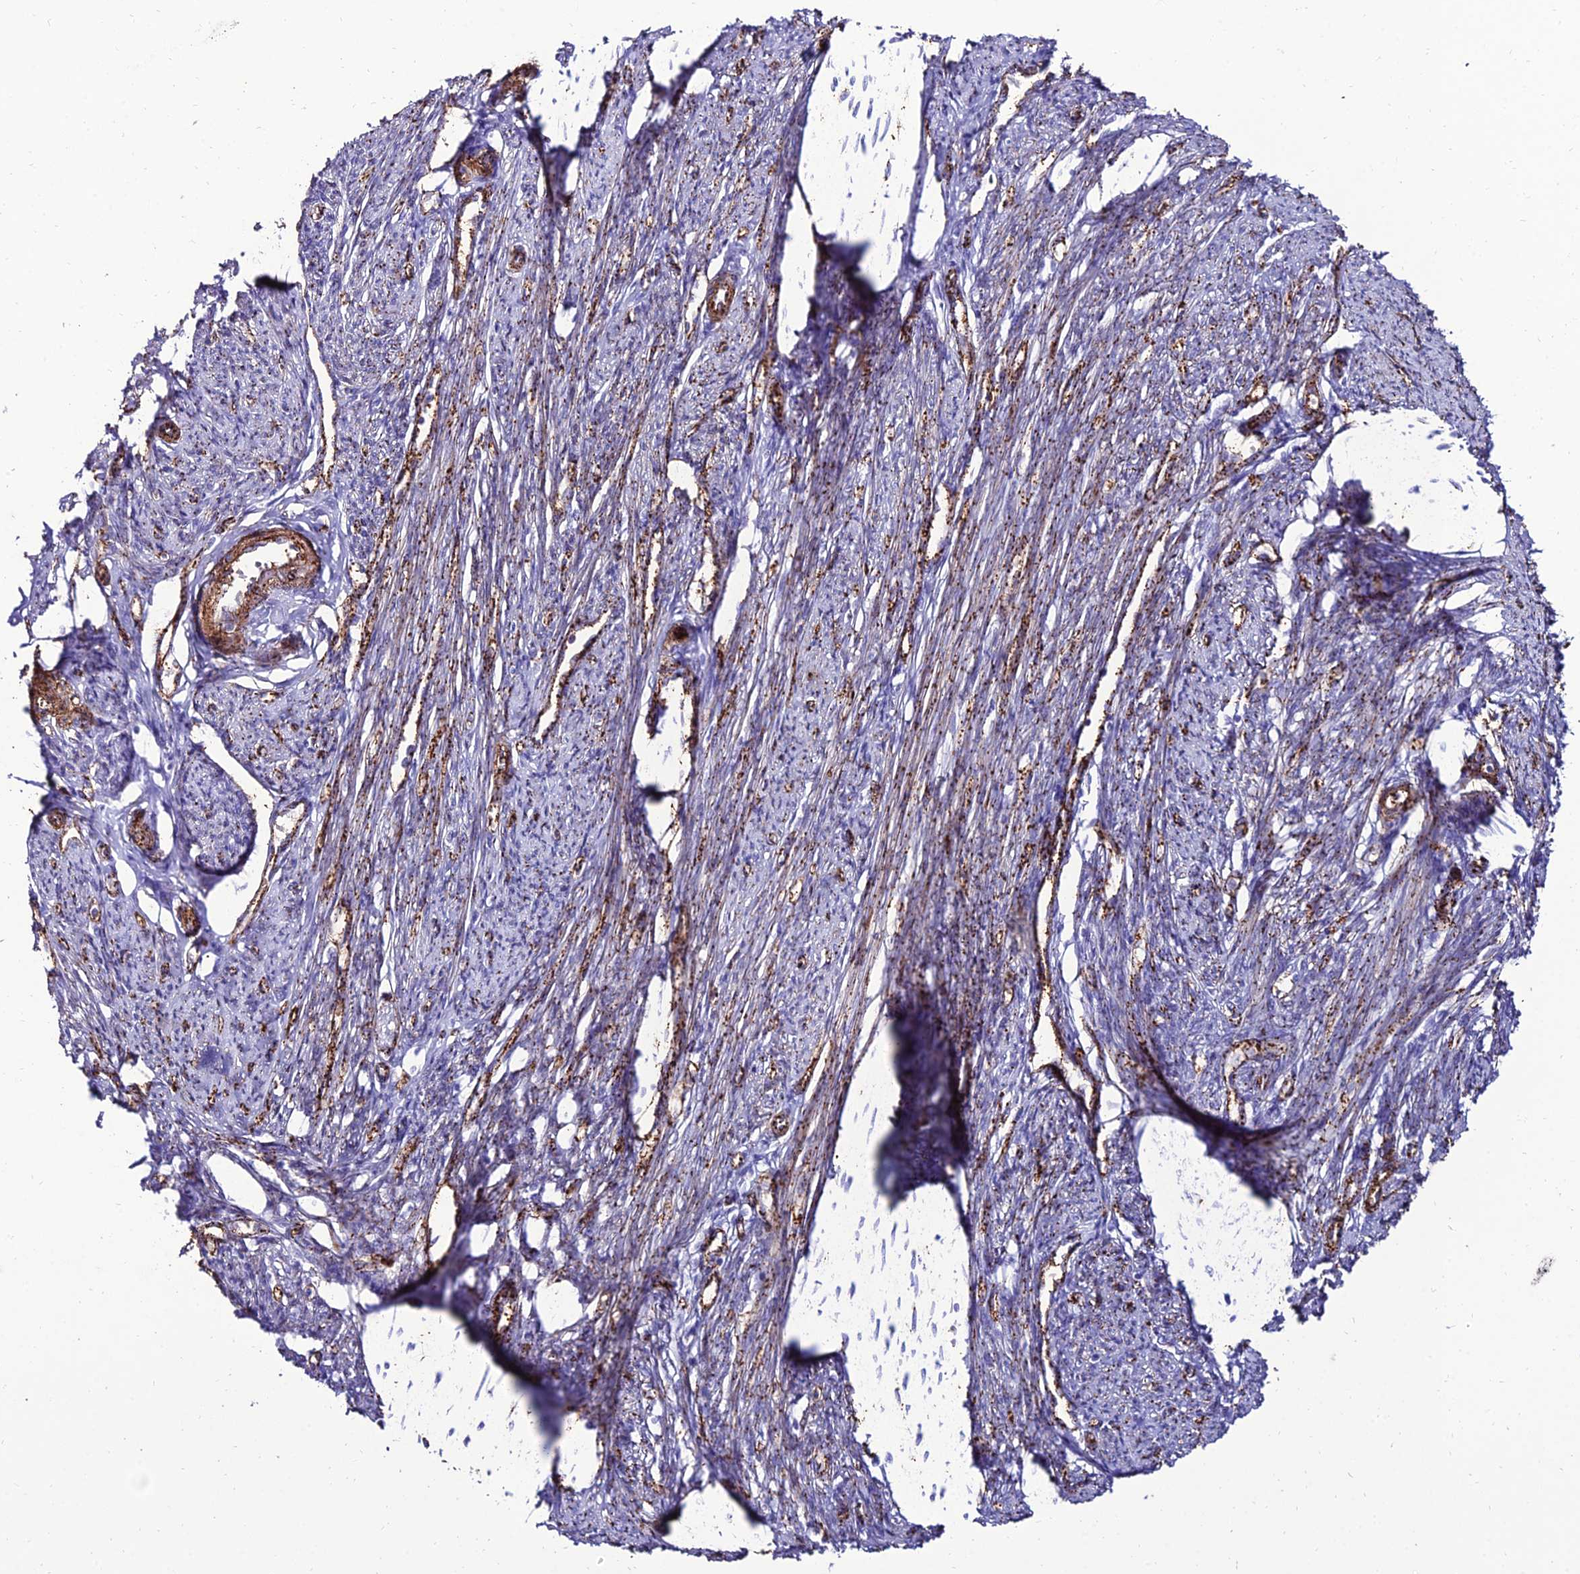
{"staining": {"intensity": "strong", "quantity": "25%-75%", "location": "cytoplasmic/membranous"}, "tissue": "smooth muscle", "cell_type": "Smooth muscle cells", "image_type": "normal", "snomed": [{"axis": "morphology", "description": "Normal tissue, NOS"}, {"axis": "topography", "description": "Smooth muscle"}, {"axis": "topography", "description": "Uterus"}], "caption": "A micrograph of human smooth muscle stained for a protein displays strong cytoplasmic/membranous brown staining in smooth muscle cells. (DAB (3,3'-diaminobenzidine) IHC, brown staining for protein, blue staining for nuclei).", "gene": "ALDH3B2", "patient": {"sex": "female", "age": 59}}